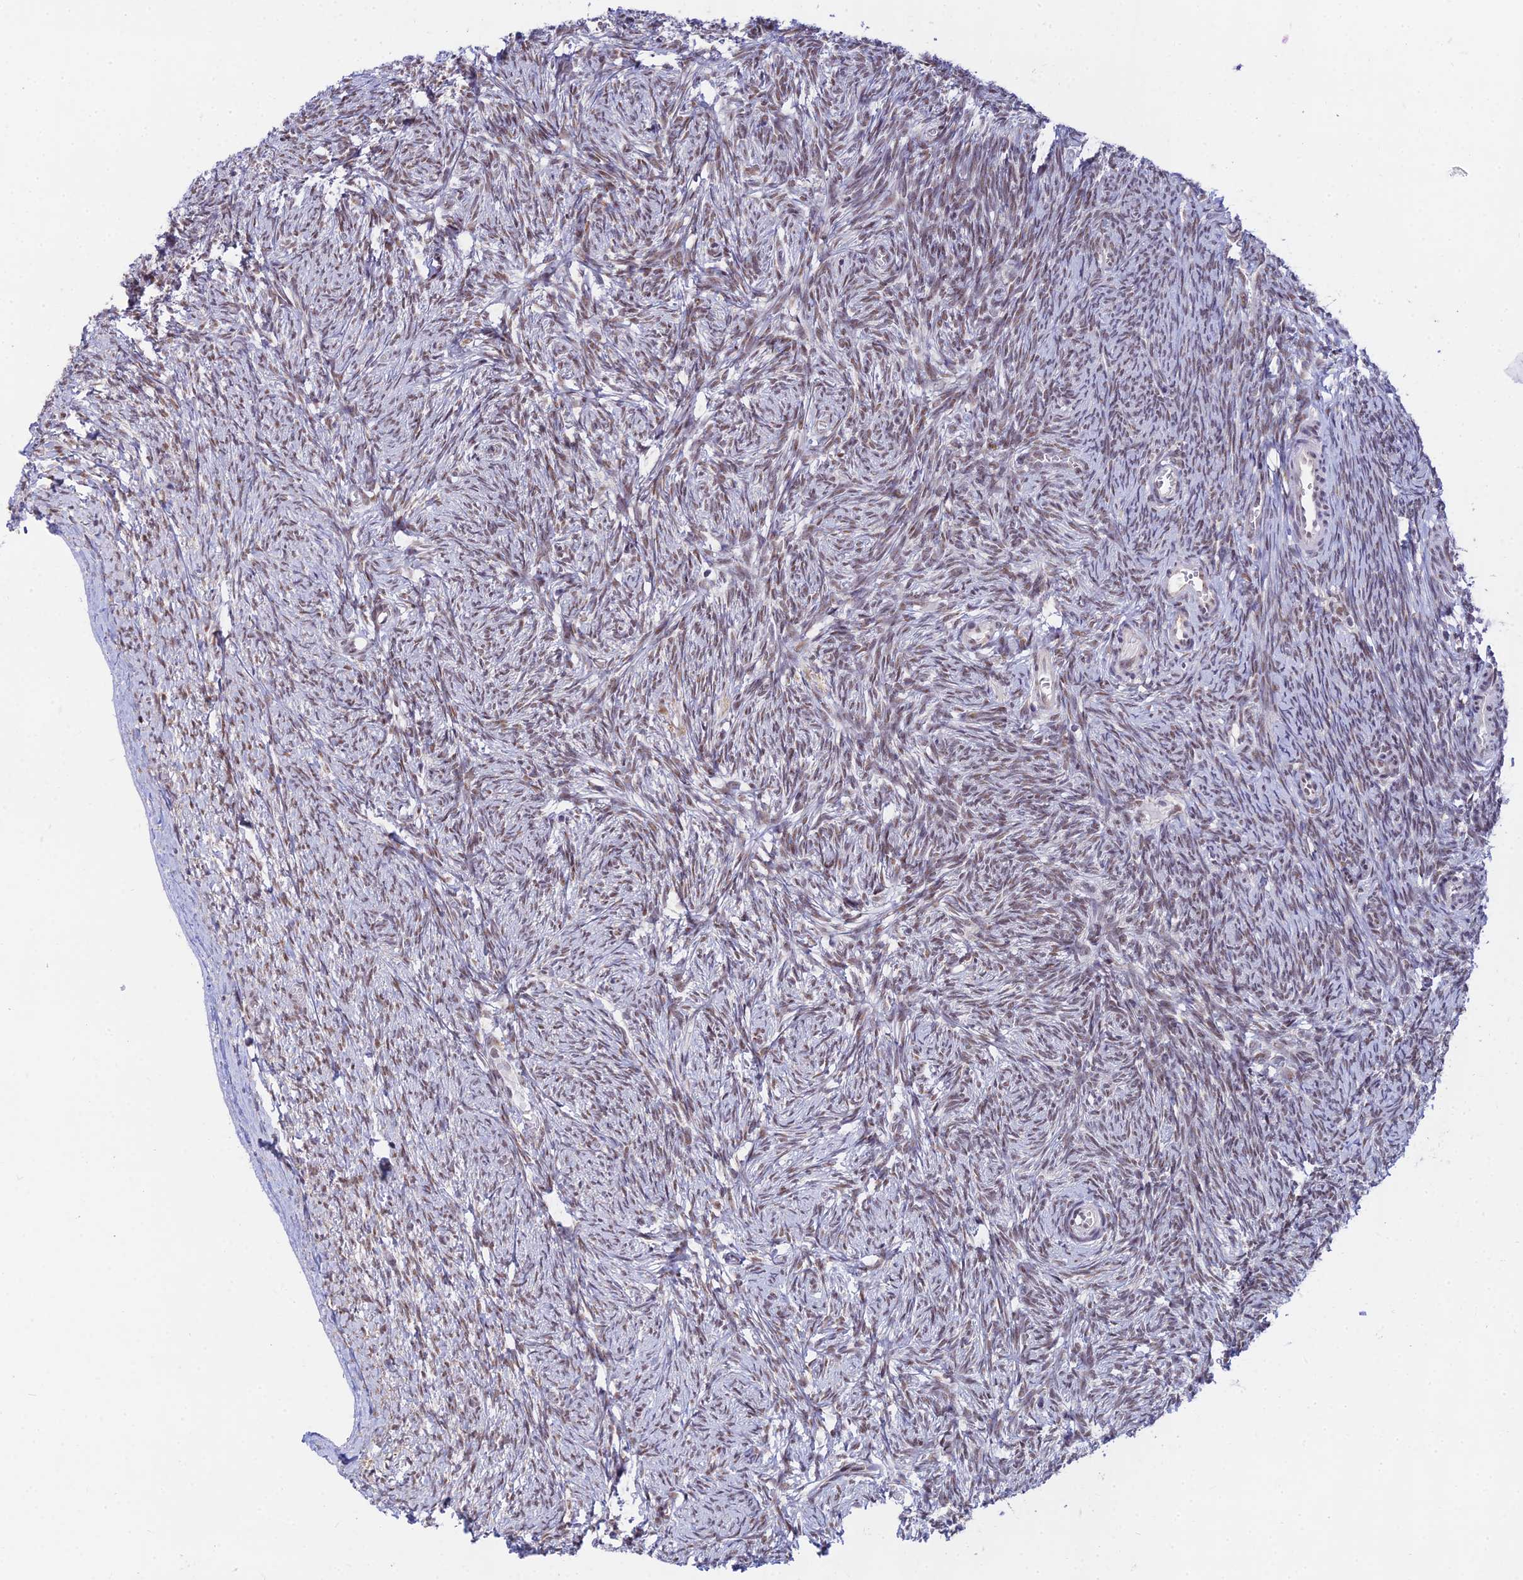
{"staining": {"intensity": "moderate", "quantity": "25%-75%", "location": "nuclear"}, "tissue": "ovary", "cell_type": "Ovarian stroma cells", "image_type": "normal", "snomed": [{"axis": "morphology", "description": "Normal tissue, NOS"}, {"axis": "topography", "description": "Ovary"}], "caption": "Ovary stained with IHC demonstrates moderate nuclear expression in about 25%-75% of ovarian stroma cells.", "gene": "C2orf49", "patient": {"sex": "female", "age": 44}}